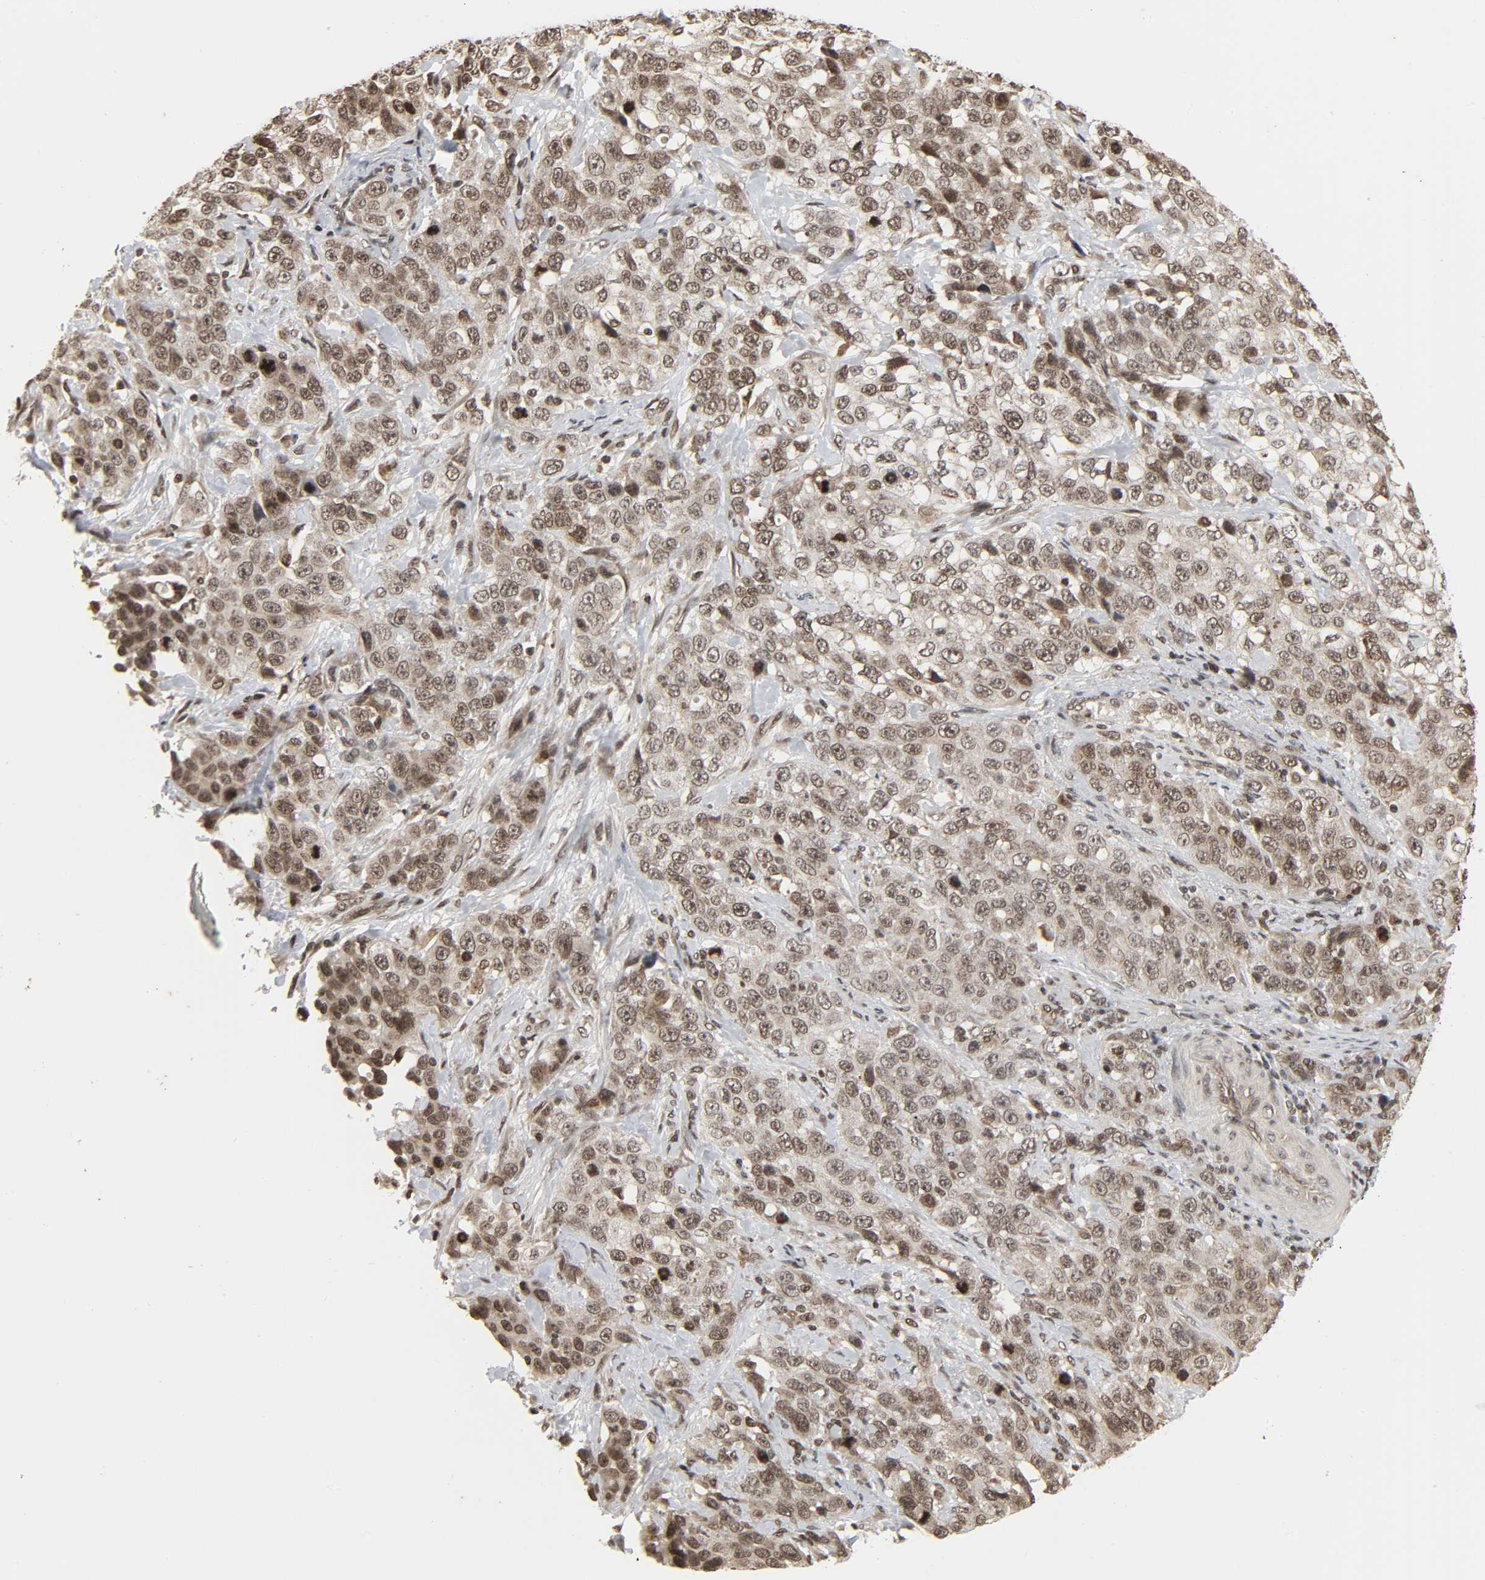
{"staining": {"intensity": "weak", "quantity": "25%-75%", "location": "cytoplasmic/membranous,nuclear"}, "tissue": "stomach cancer", "cell_type": "Tumor cells", "image_type": "cancer", "snomed": [{"axis": "morphology", "description": "Normal tissue, NOS"}, {"axis": "morphology", "description": "Adenocarcinoma, NOS"}, {"axis": "topography", "description": "Stomach"}], "caption": "The image shows immunohistochemical staining of adenocarcinoma (stomach). There is weak cytoplasmic/membranous and nuclear positivity is appreciated in about 25%-75% of tumor cells. (DAB = brown stain, brightfield microscopy at high magnification).", "gene": "XRCC1", "patient": {"sex": "male", "age": 48}}